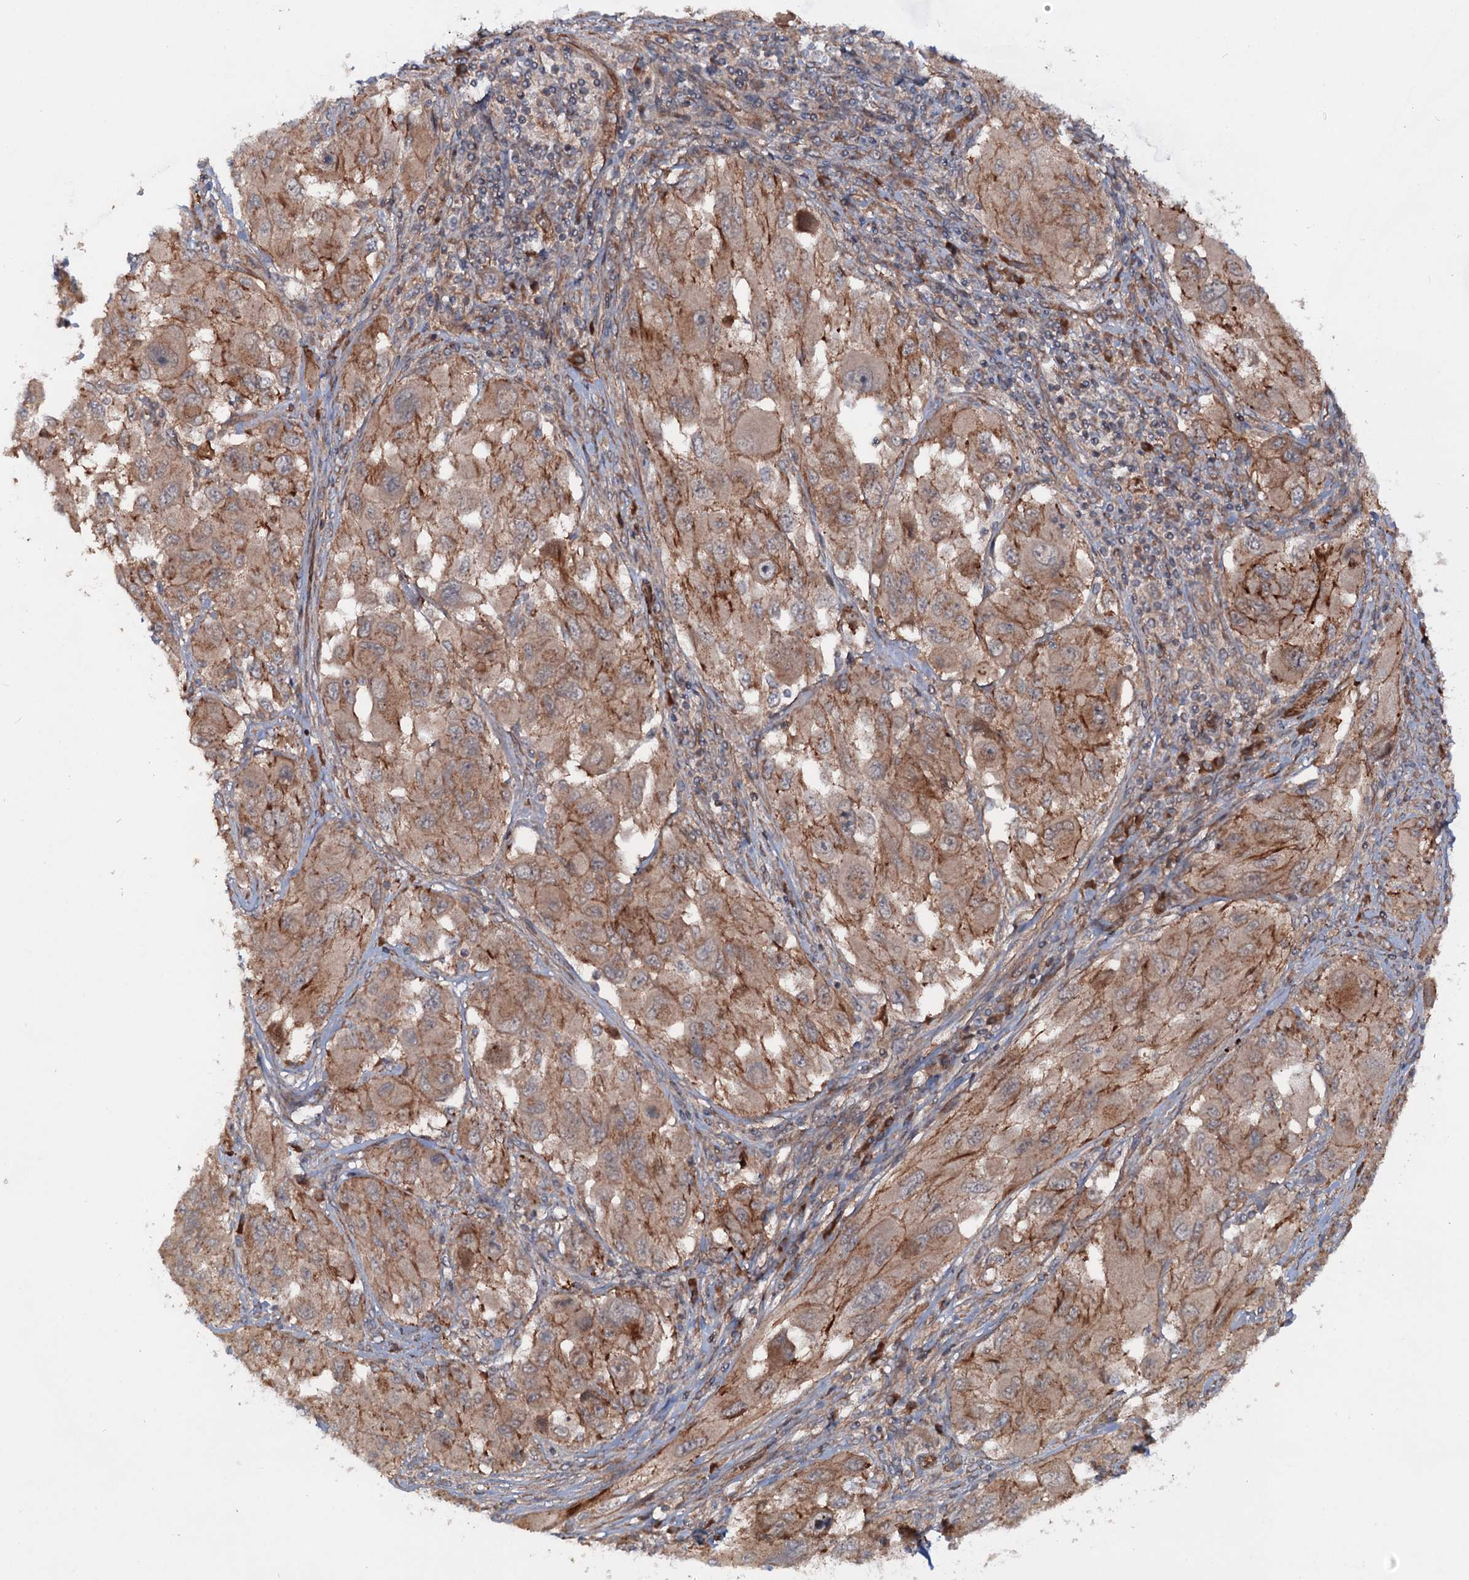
{"staining": {"intensity": "moderate", "quantity": ">75%", "location": "cytoplasmic/membranous"}, "tissue": "melanoma", "cell_type": "Tumor cells", "image_type": "cancer", "snomed": [{"axis": "morphology", "description": "Malignant melanoma, NOS"}, {"axis": "topography", "description": "Skin"}], "caption": "Approximately >75% of tumor cells in melanoma show moderate cytoplasmic/membranous protein expression as visualized by brown immunohistochemical staining.", "gene": "ADGRG4", "patient": {"sex": "female", "age": 91}}